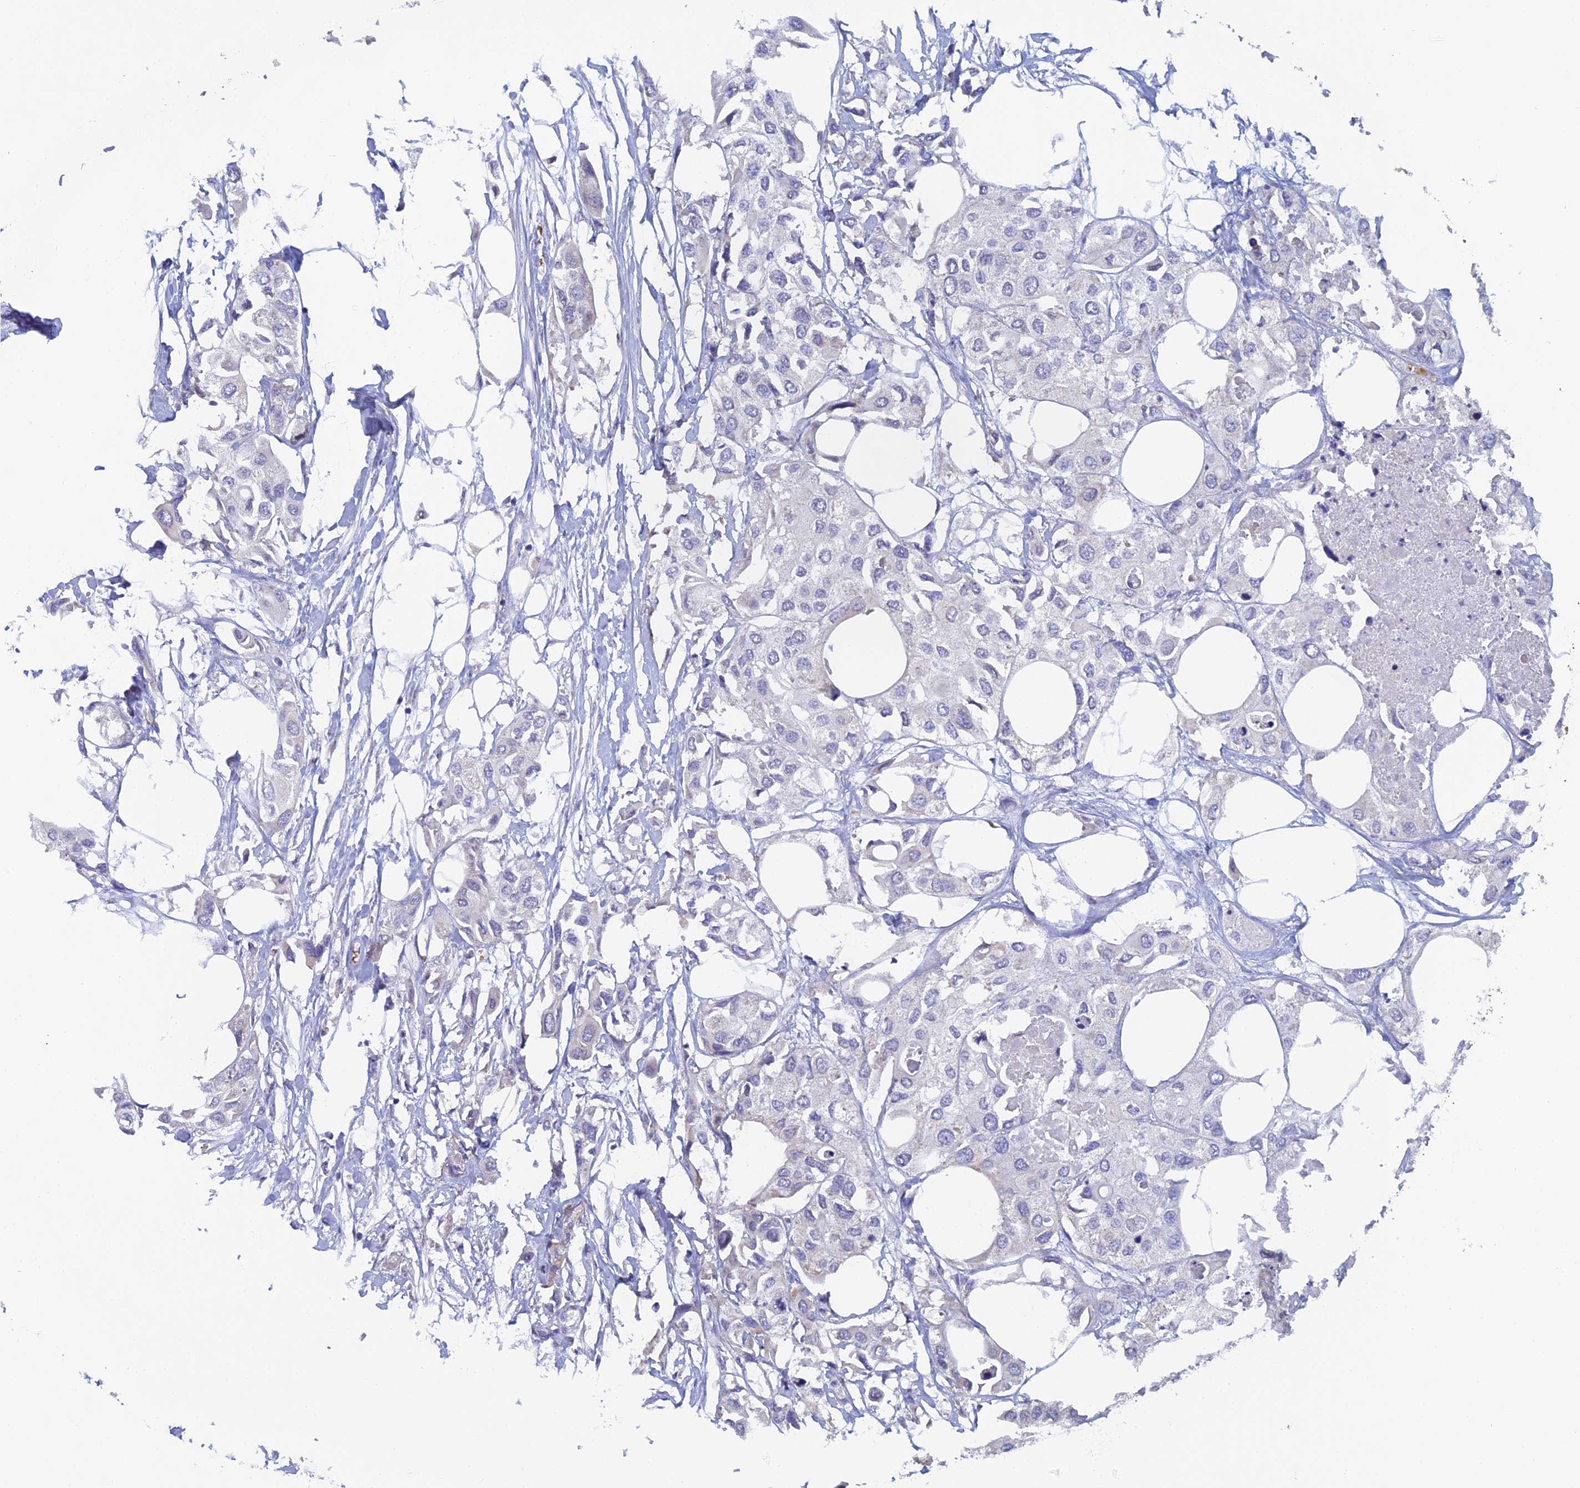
{"staining": {"intensity": "negative", "quantity": "none", "location": "none"}, "tissue": "urothelial cancer", "cell_type": "Tumor cells", "image_type": "cancer", "snomed": [{"axis": "morphology", "description": "Urothelial carcinoma, High grade"}, {"axis": "topography", "description": "Urinary bladder"}], "caption": "Immunohistochemistry of high-grade urothelial carcinoma reveals no expression in tumor cells.", "gene": "GIPC1", "patient": {"sex": "male", "age": 64}}